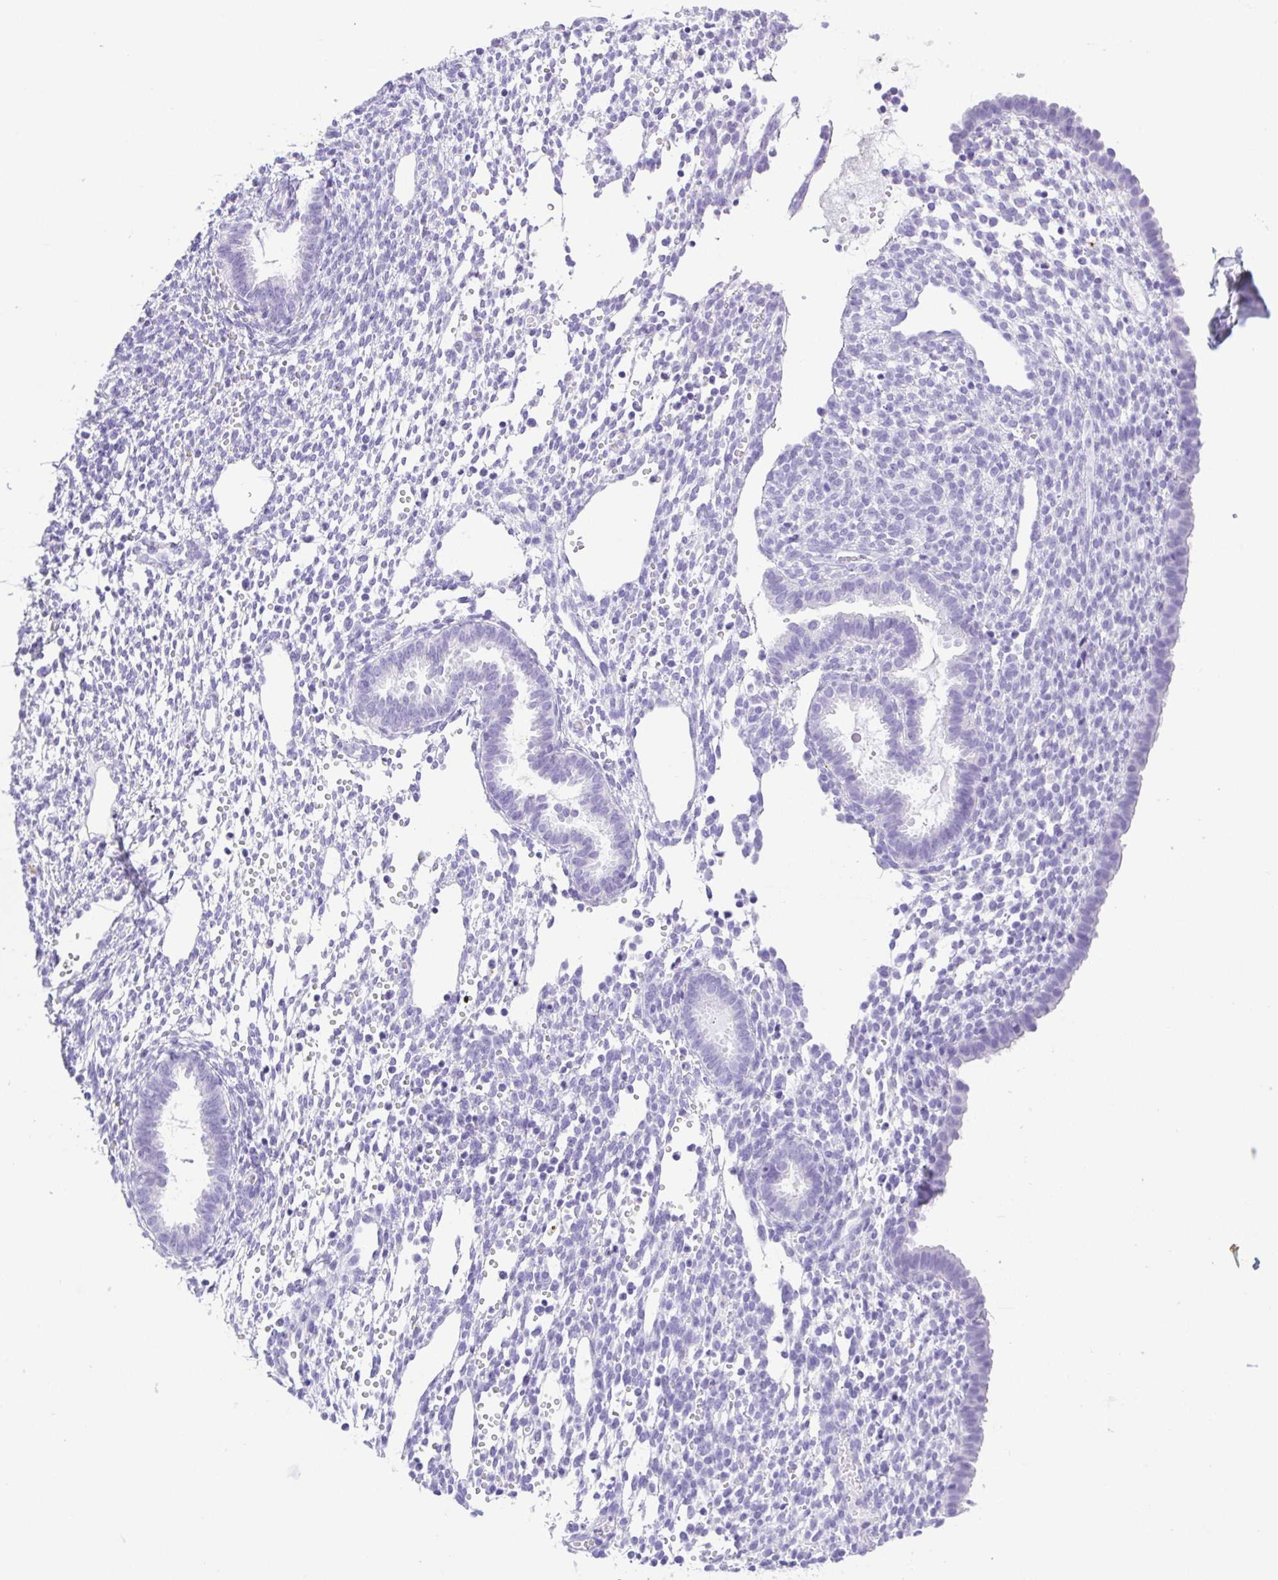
{"staining": {"intensity": "negative", "quantity": "none", "location": "none"}, "tissue": "endometrium", "cell_type": "Cells in endometrial stroma", "image_type": "normal", "snomed": [{"axis": "morphology", "description": "Normal tissue, NOS"}, {"axis": "topography", "description": "Endometrium"}], "caption": "Endometrium was stained to show a protein in brown. There is no significant expression in cells in endometrial stroma. (DAB (3,3'-diaminobenzidine) IHC, high magnification).", "gene": "CDSN", "patient": {"sex": "female", "age": 36}}